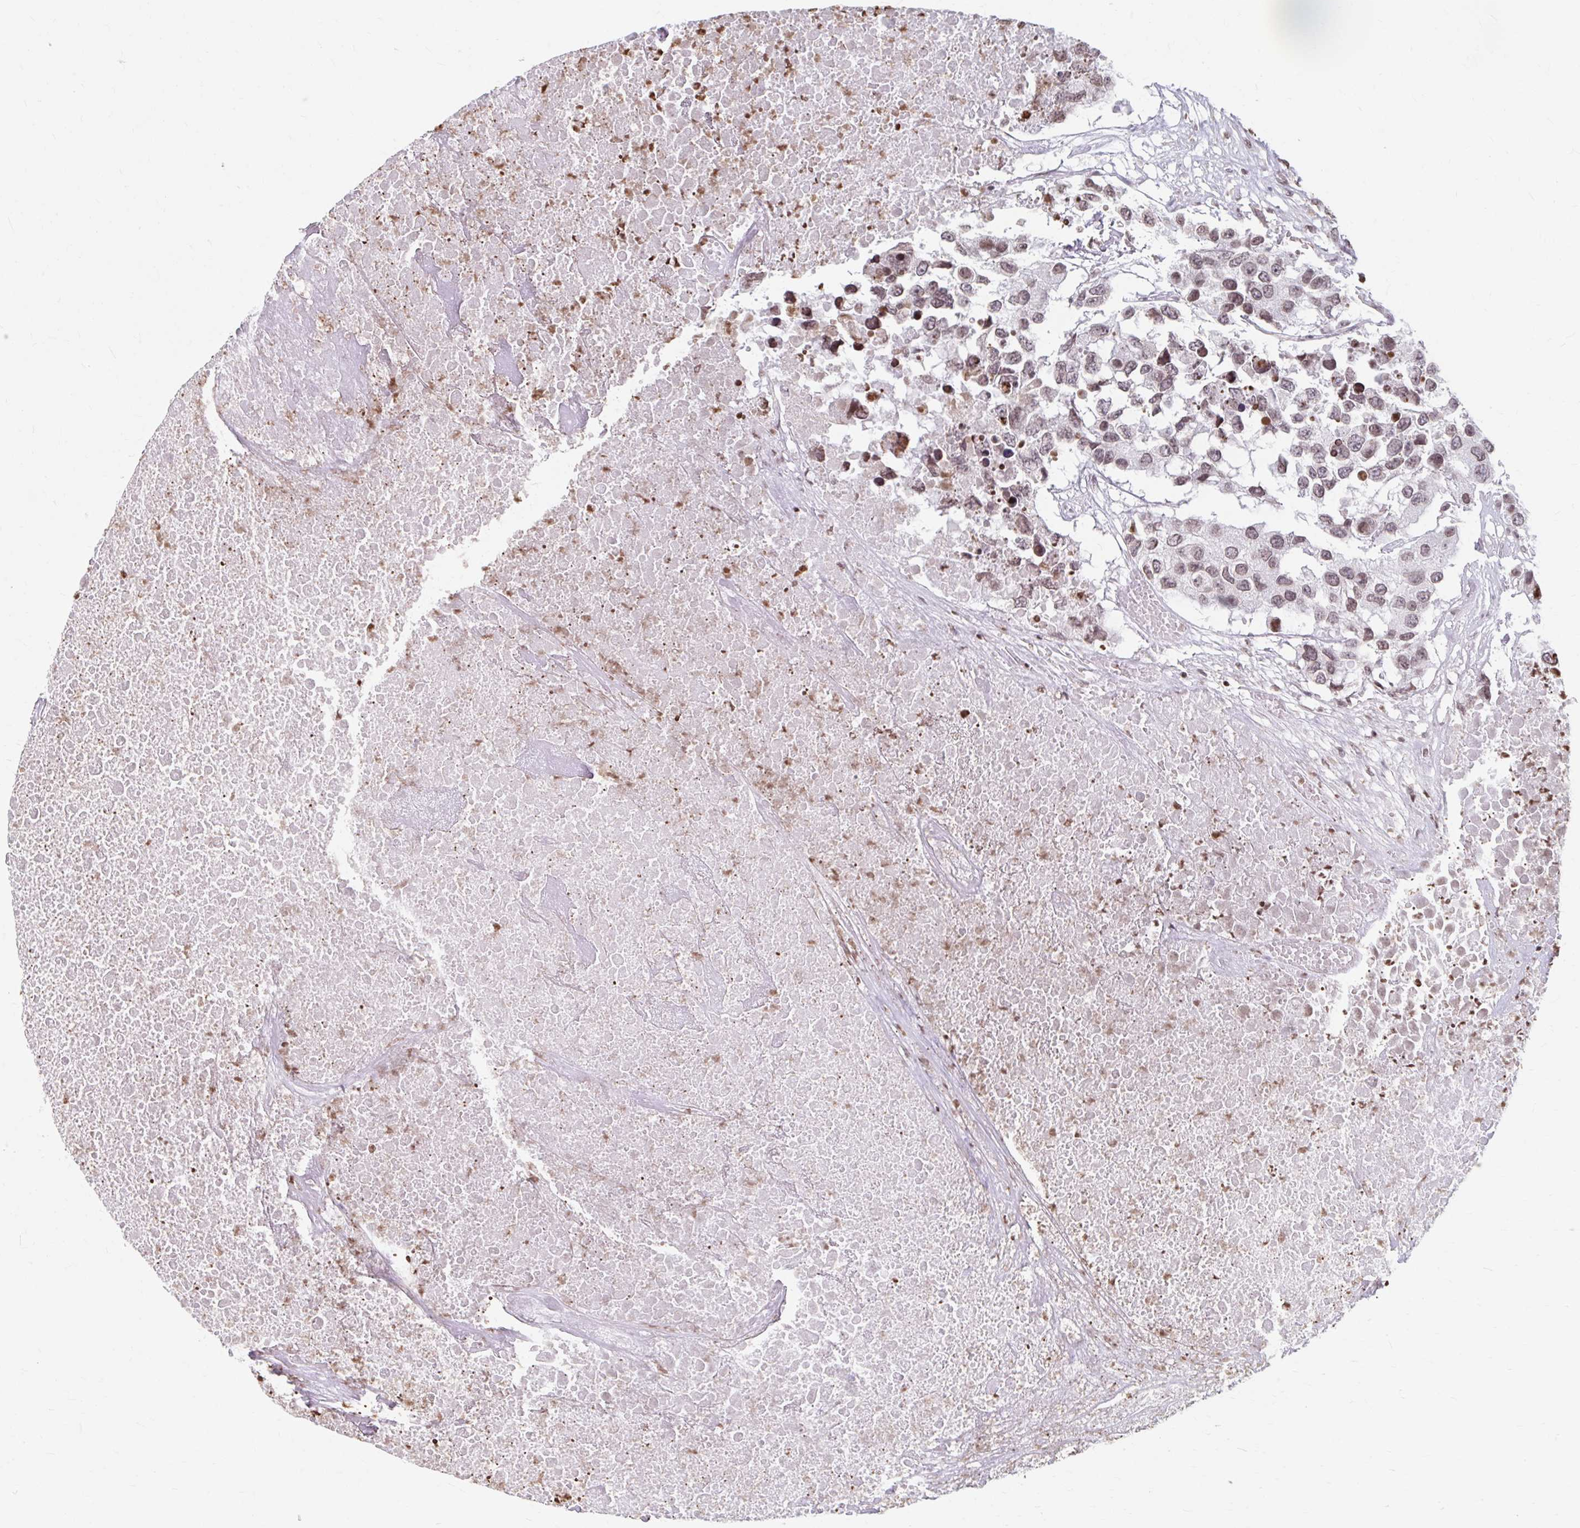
{"staining": {"intensity": "moderate", "quantity": ">75%", "location": "nuclear"}, "tissue": "testis cancer", "cell_type": "Tumor cells", "image_type": "cancer", "snomed": [{"axis": "morphology", "description": "Carcinoma, Embryonal, NOS"}, {"axis": "topography", "description": "Testis"}], "caption": "Tumor cells show medium levels of moderate nuclear positivity in approximately >75% of cells in embryonal carcinoma (testis). (DAB (3,3'-diaminobenzidine) IHC, brown staining for protein, blue staining for nuclei).", "gene": "ORC3", "patient": {"sex": "male", "age": 83}}